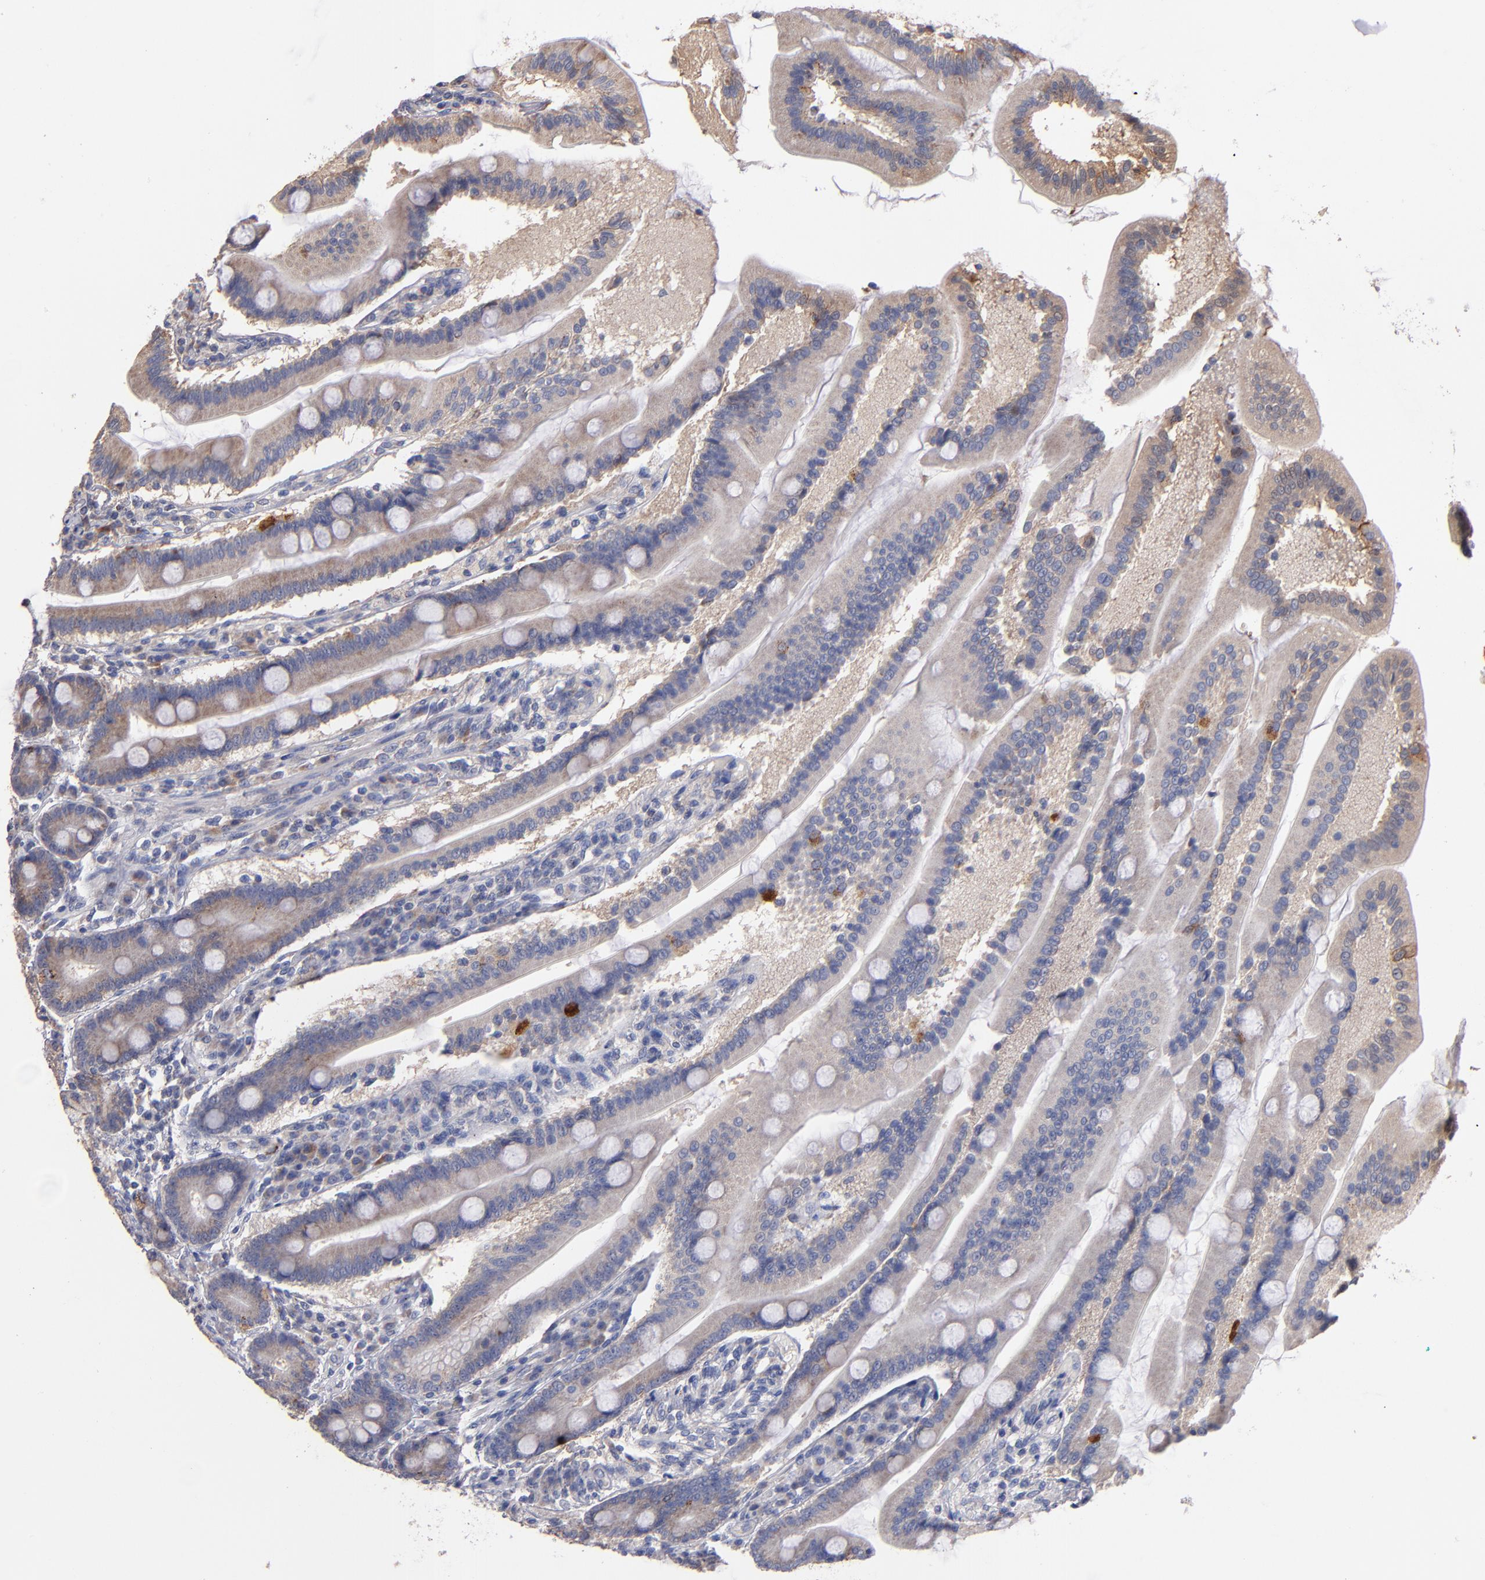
{"staining": {"intensity": "weak", "quantity": "25%-75%", "location": "cytoplasmic/membranous"}, "tissue": "duodenum", "cell_type": "Glandular cells", "image_type": "normal", "snomed": [{"axis": "morphology", "description": "Normal tissue, NOS"}, {"axis": "topography", "description": "Duodenum"}], "caption": "Protein staining of unremarkable duodenum shows weak cytoplasmic/membranous staining in approximately 25%-75% of glandular cells. The staining was performed using DAB to visualize the protein expression in brown, while the nuclei were stained in blue with hematoxylin (Magnification: 20x).", "gene": "DIABLO", "patient": {"sex": "female", "age": 64}}